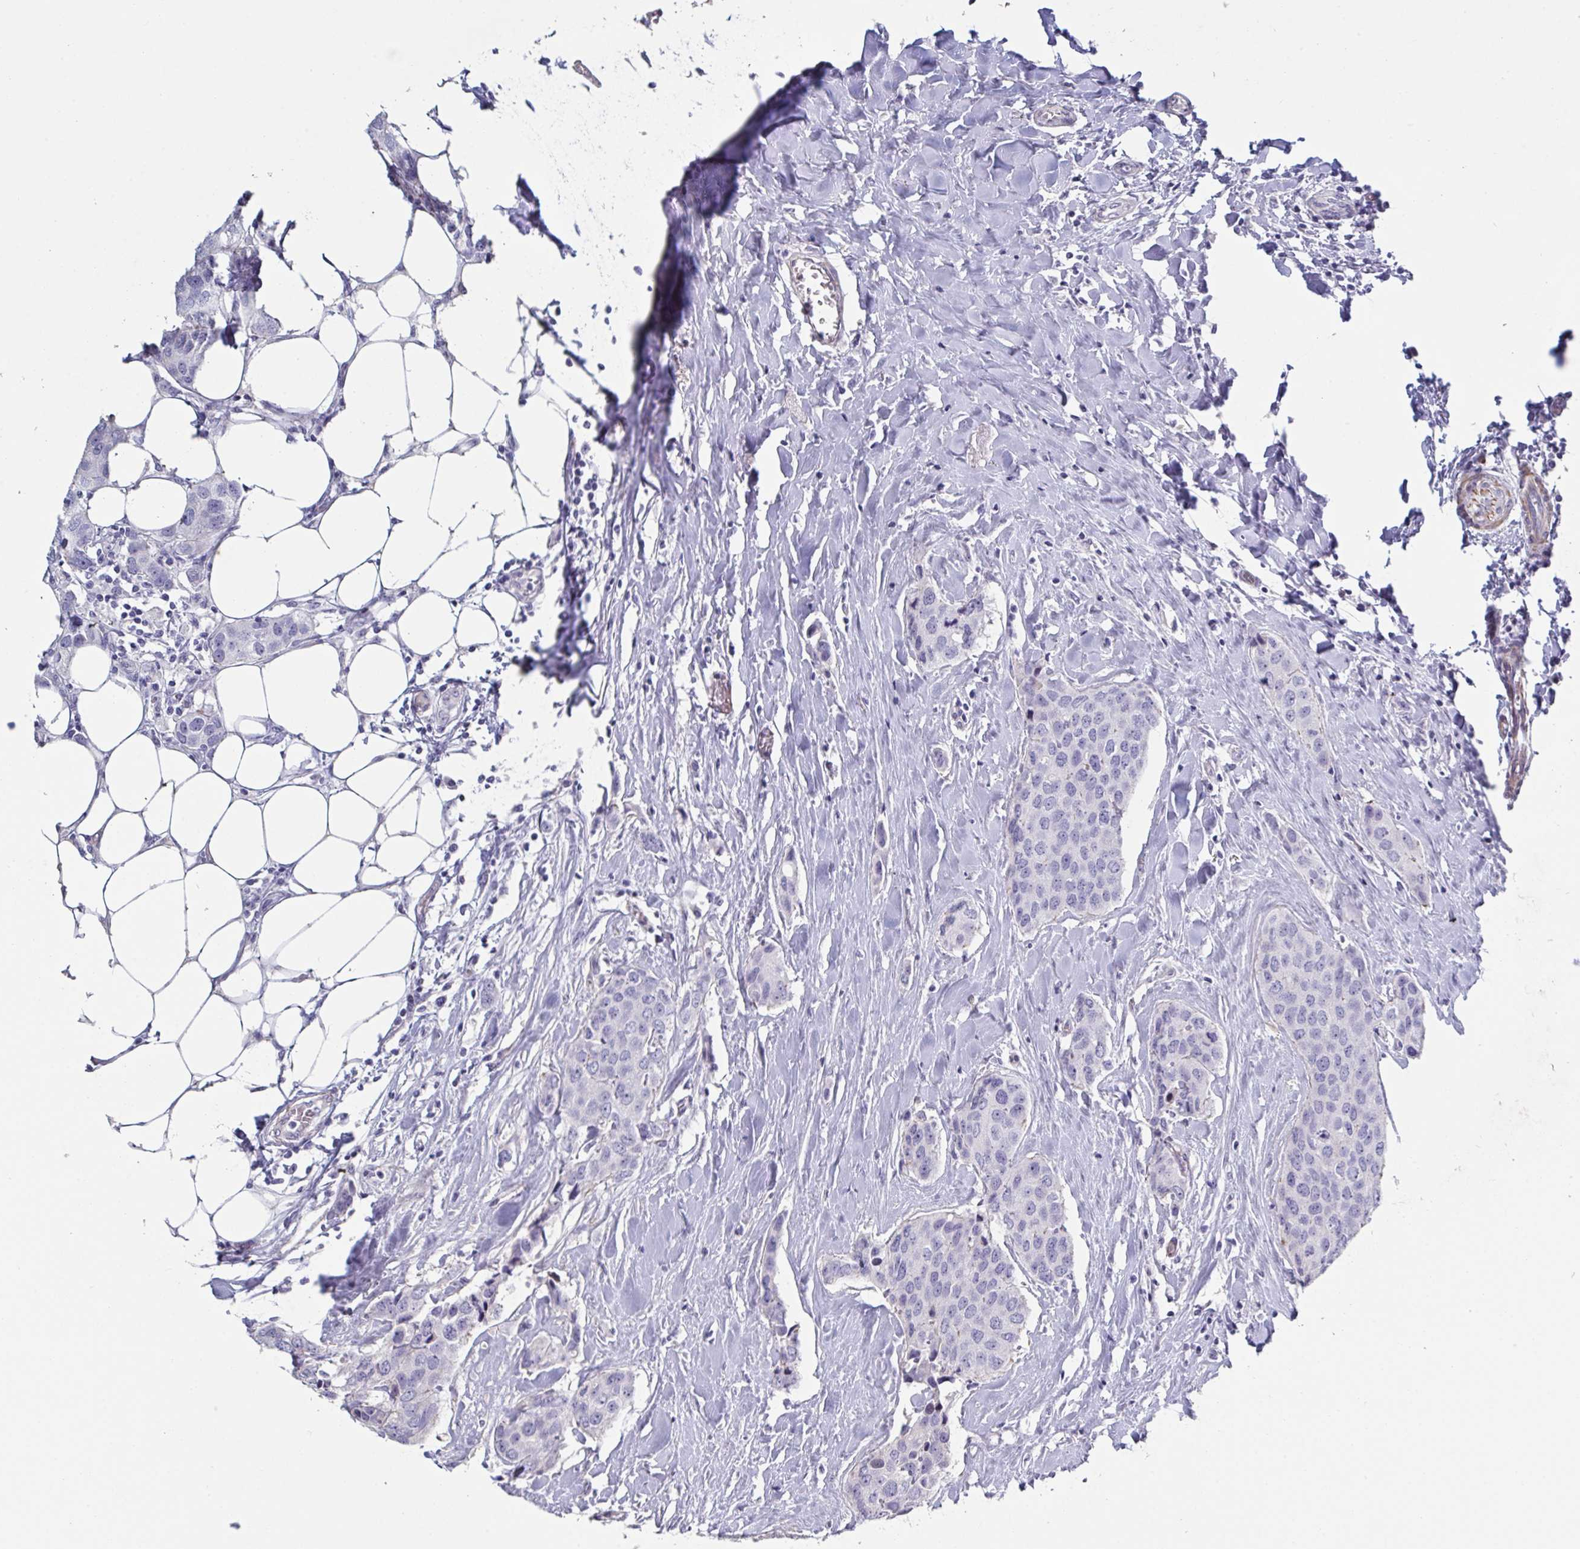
{"staining": {"intensity": "negative", "quantity": "none", "location": "none"}, "tissue": "breast cancer", "cell_type": "Tumor cells", "image_type": "cancer", "snomed": [{"axis": "morphology", "description": "Duct carcinoma"}, {"axis": "topography", "description": "Breast"}], "caption": "DAB (3,3'-diaminobenzidine) immunohistochemical staining of human infiltrating ductal carcinoma (breast) shows no significant staining in tumor cells.", "gene": "OR5P3", "patient": {"sex": "female", "age": 80}}